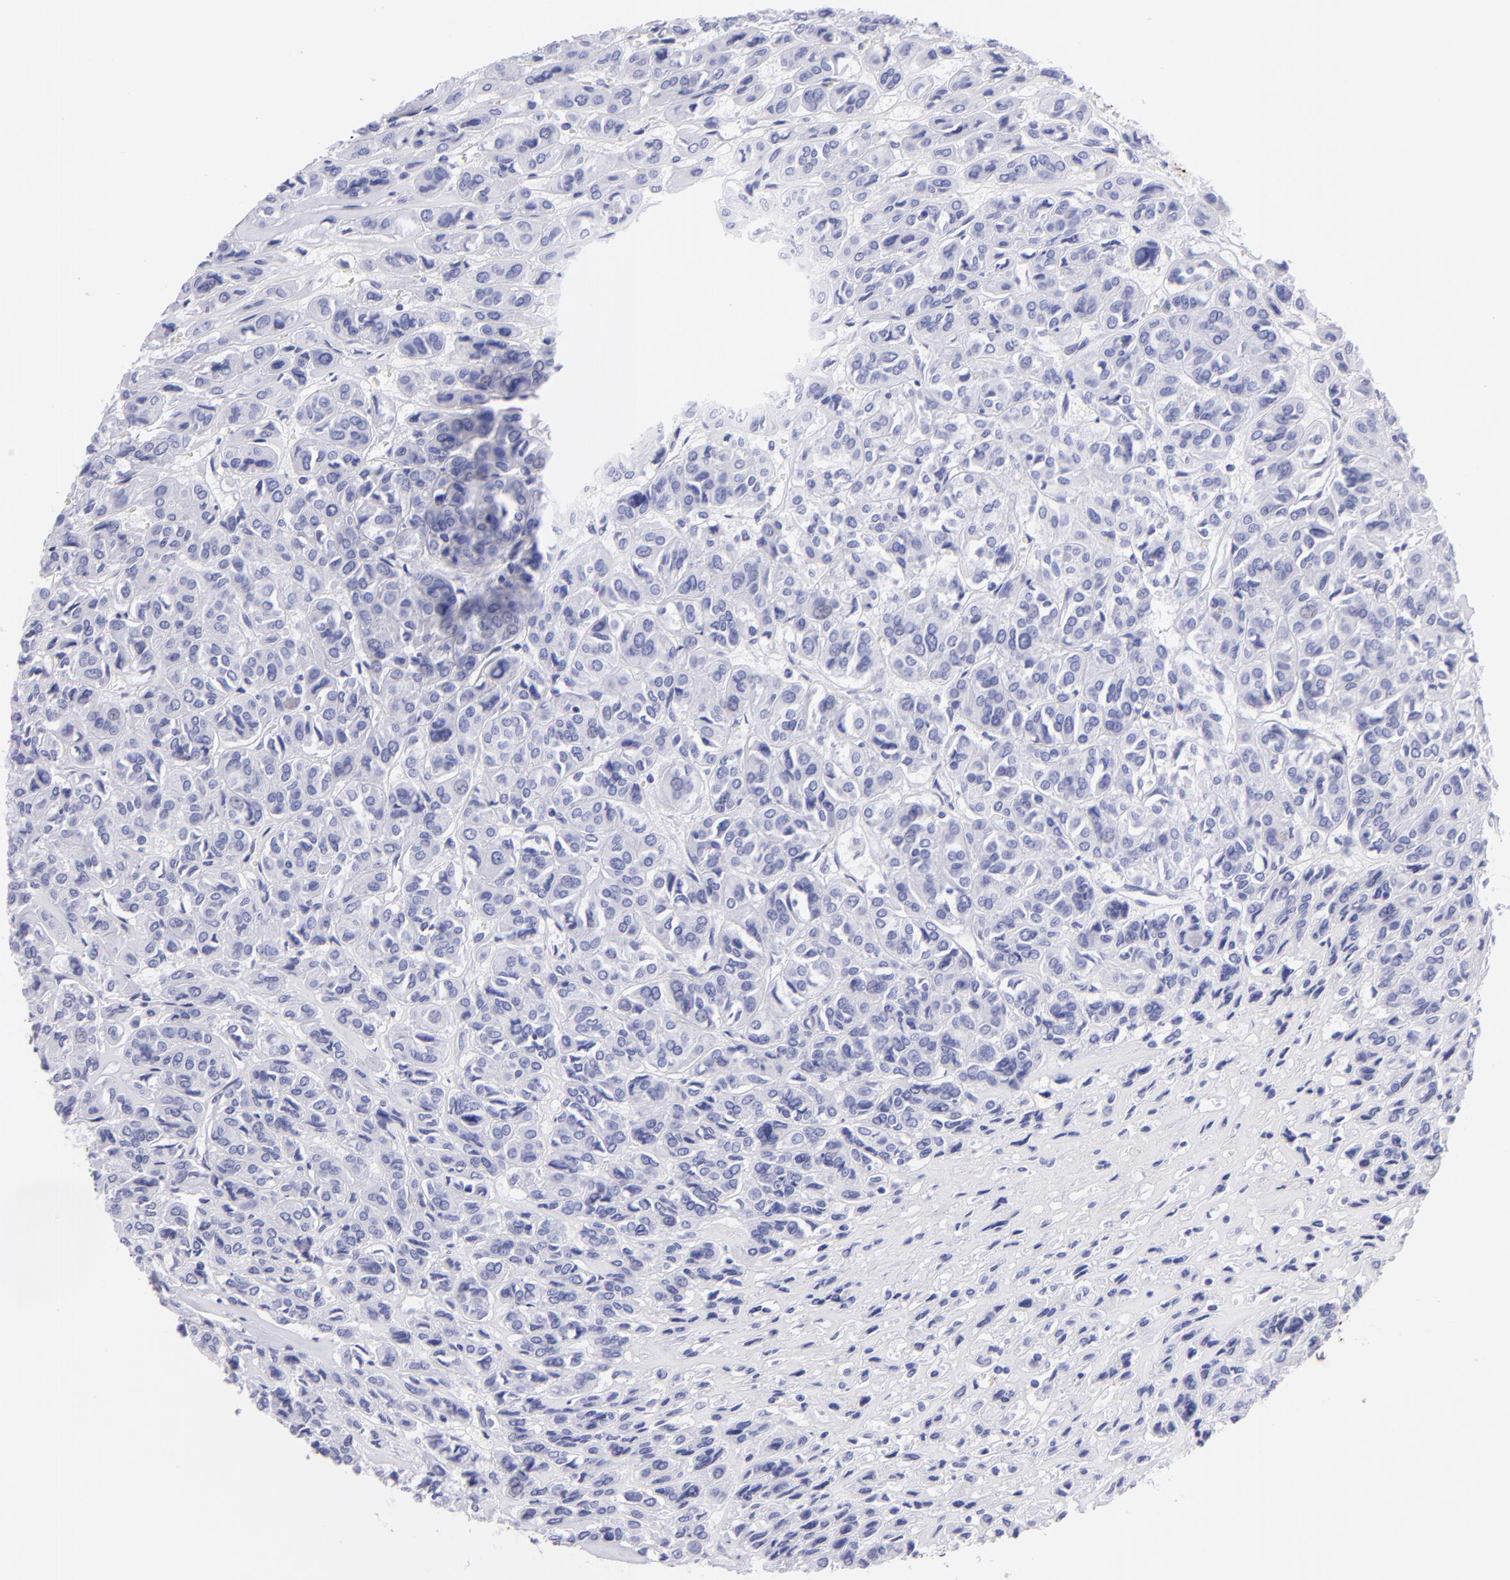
{"staining": {"intensity": "negative", "quantity": "none", "location": "none"}, "tissue": "thyroid cancer", "cell_type": "Tumor cells", "image_type": "cancer", "snomed": [{"axis": "morphology", "description": "Follicular adenoma carcinoma, NOS"}, {"axis": "topography", "description": "Thyroid gland"}], "caption": "Micrograph shows no significant protein positivity in tumor cells of thyroid cancer (follicular adenoma carcinoma).", "gene": "CNP", "patient": {"sex": "female", "age": 71}}